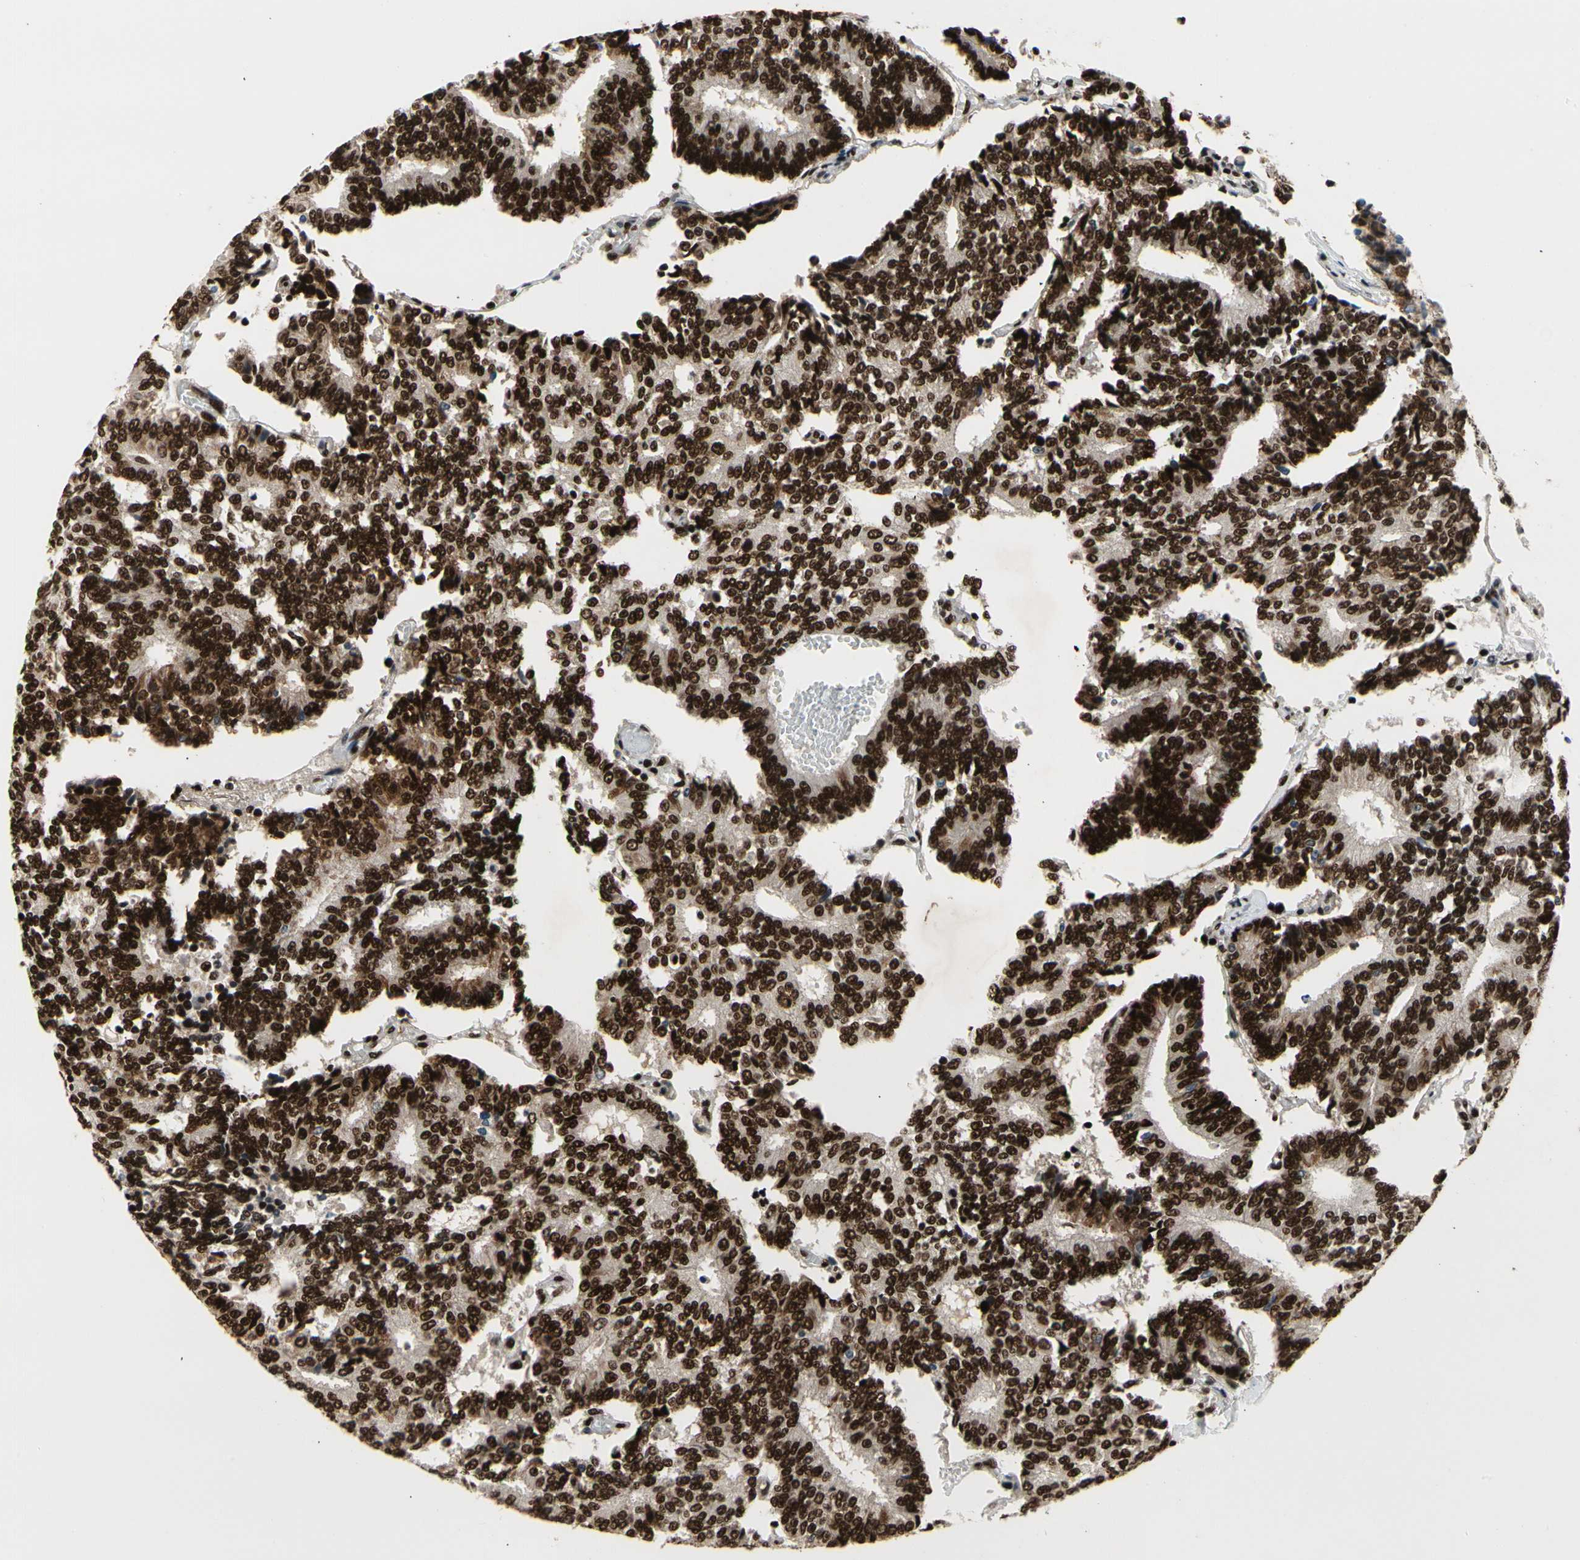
{"staining": {"intensity": "strong", "quantity": ">75%", "location": "nuclear"}, "tissue": "prostate cancer", "cell_type": "Tumor cells", "image_type": "cancer", "snomed": [{"axis": "morphology", "description": "Adenocarcinoma, High grade"}, {"axis": "topography", "description": "Prostate"}], "caption": "DAB (3,3'-diaminobenzidine) immunohistochemical staining of human prostate cancer demonstrates strong nuclear protein positivity in approximately >75% of tumor cells.", "gene": "SRSF11", "patient": {"sex": "male", "age": 55}}